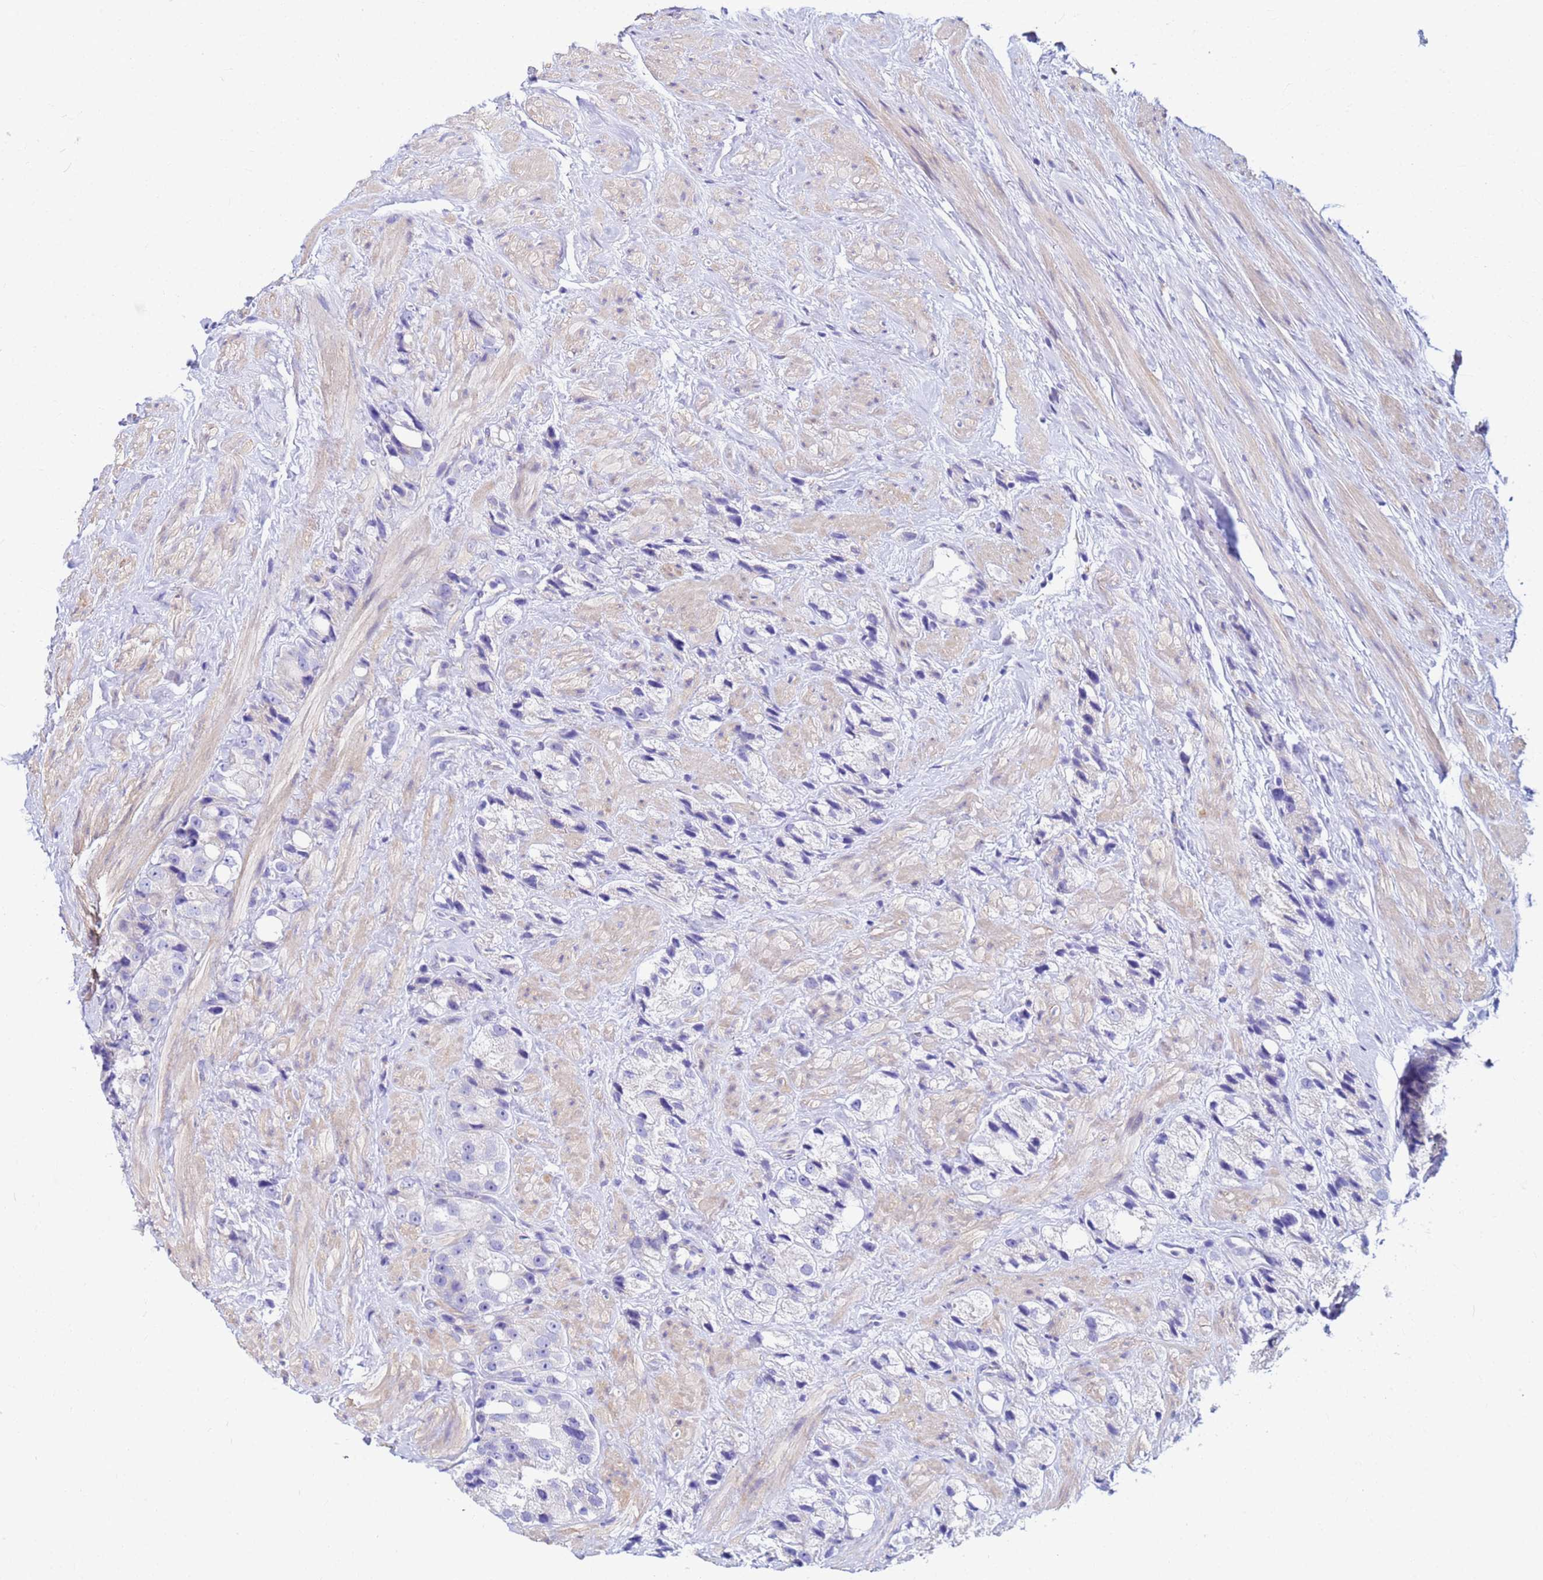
{"staining": {"intensity": "negative", "quantity": "none", "location": "none"}, "tissue": "prostate cancer", "cell_type": "Tumor cells", "image_type": "cancer", "snomed": [{"axis": "morphology", "description": "Adenocarcinoma, NOS"}, {"axis": "topography", "description": "Prostate"}], "caption": "A histopathology image of prostate adenocarcinoma stained for a protein demonstrates no brown staining in tumor cells.", "gene": "JRKL", "patient": {"sex": "male", "age": 79}}